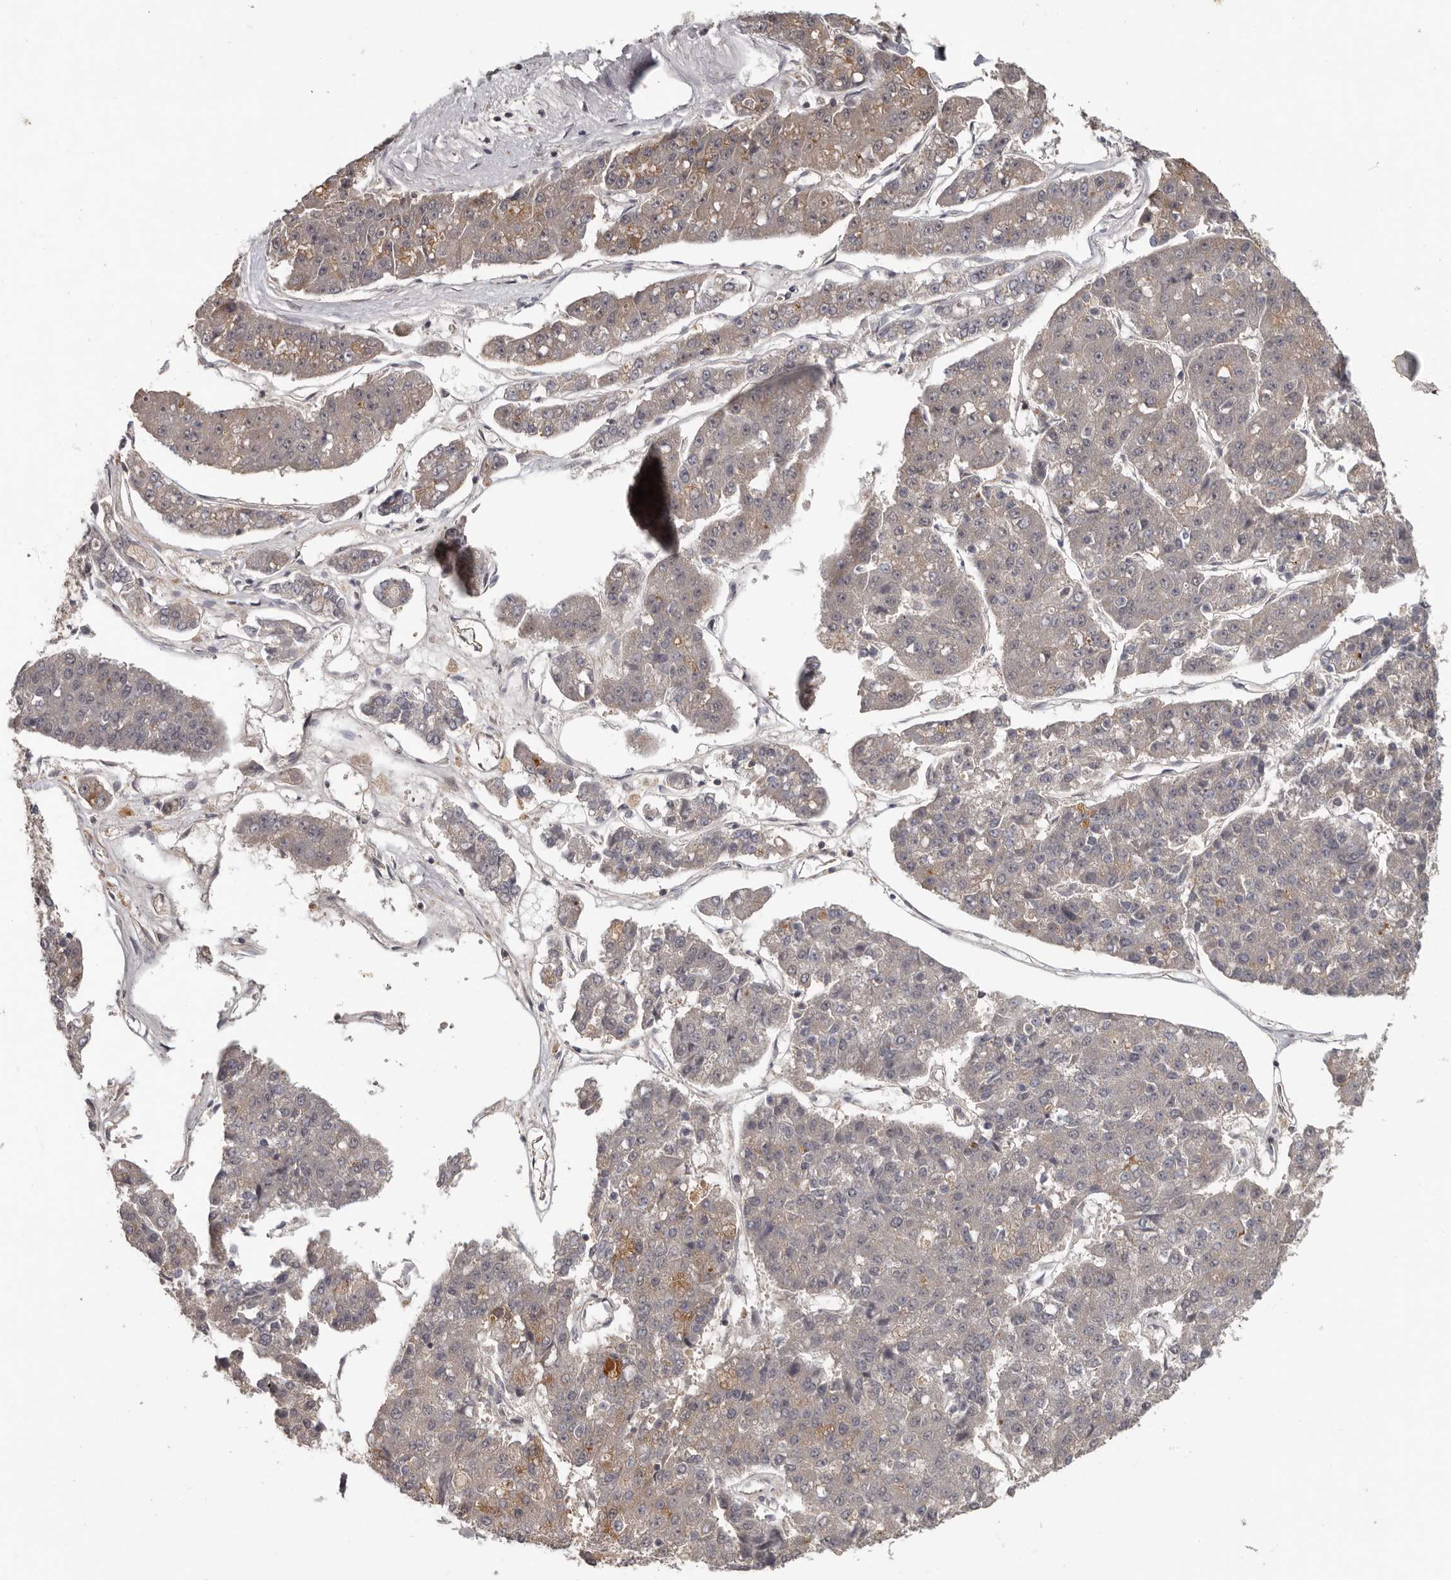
{"staining": {"intensity": "weak", "quantity": "<25%", "location": "cytoplasmic/membranous"}, "tissue": "pancreatic cancer", "cell_type": "Tumor cells", "image_type": "cancer", "snomed": [{"axis": "morphology", "description": "Adenocarcinoma, NOS"}, {"axis": "topography", "description": "Pancreas"}], "caption": "Tumor cells show no significant protein expression in pancreatic cancer (adenocarcinoma).", "gene": "ANKRD44", "patient": {"sex": "male", "age": 50}}